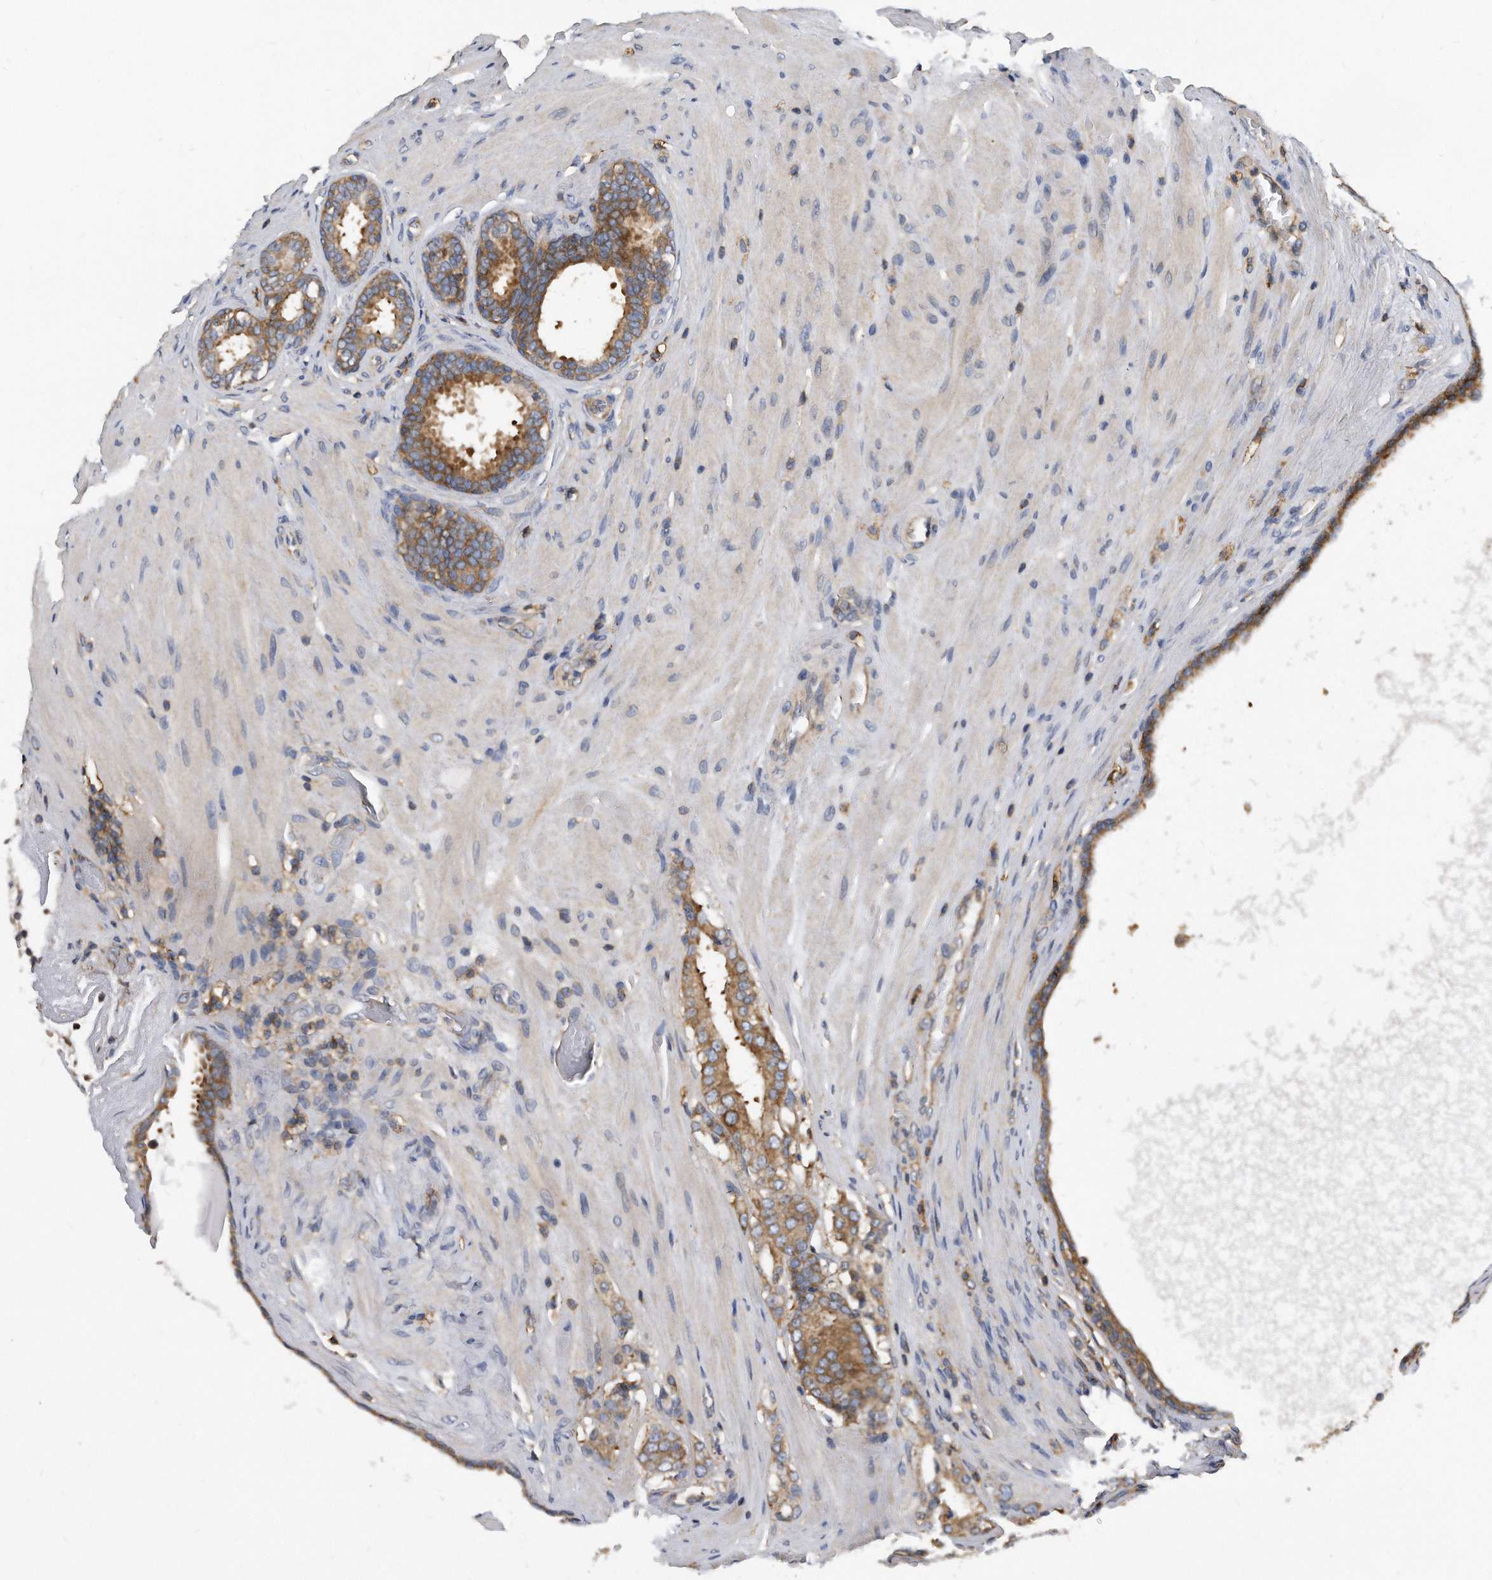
{"staining": {"intensity": "moderate", "quantity": ">75%", "location": "cytoplasmic/membranous"}, "tissue": "prostate cancer", "cell_type": "Tumor cells", "image_type": "cancer", "snomed": [{"axis": "morphology", "description": "Adenocarcinoma, Low grade"}, {"axis": "topography", "description": "Prostate"}], "caption": "Prostate adenocarcinoma (low-grade) stained with DAB (3,3'-diaminobenzidine) immunohistochemistry displays medium levels of moderate cytoplasmic/membranous staining in about >75% of tumor cells.", "gene": "ATG5", "patient": {"sex": "male", "age": 69}}